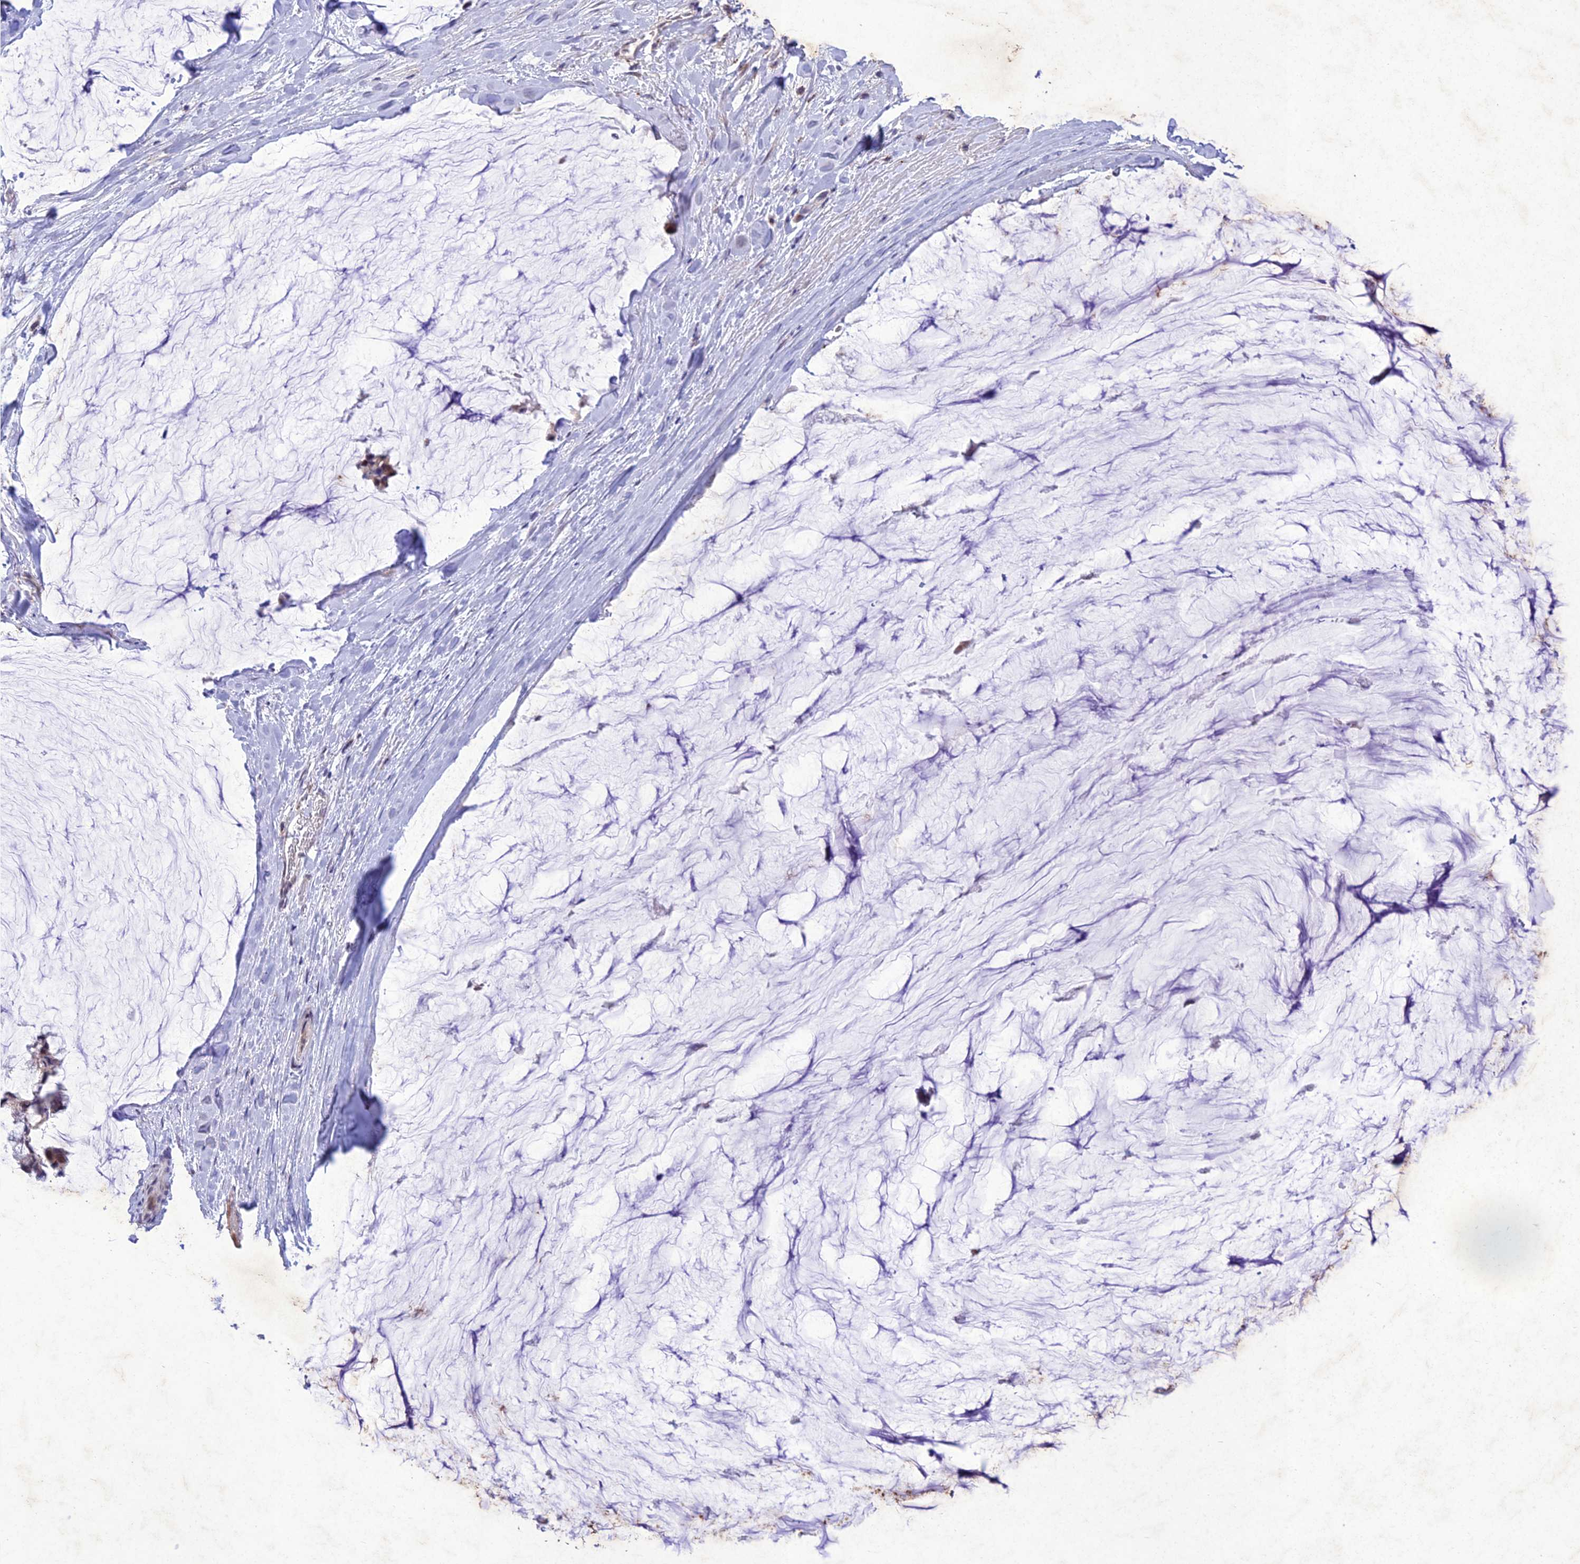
{"staining": {"intensity": "weak", "quantity": "<25%", "location": "cytoplasmic/membranous"}, "tissue": "ovarian cancer", "cell_type": "Tumor cells", "image_type": "cancer", "snomed": [{"axis": "morphology", "description": "Cystadenocarcinoma, mucinous, NOS"}, {"axis": "topography", "description": "Ovary"}], "caption": "There is no significant expression in tumor cells of ovarian mucinous cystadenocarcinoma.", "gene": "ANKRD52", "patient": {"sex": "female", "age": 39}}